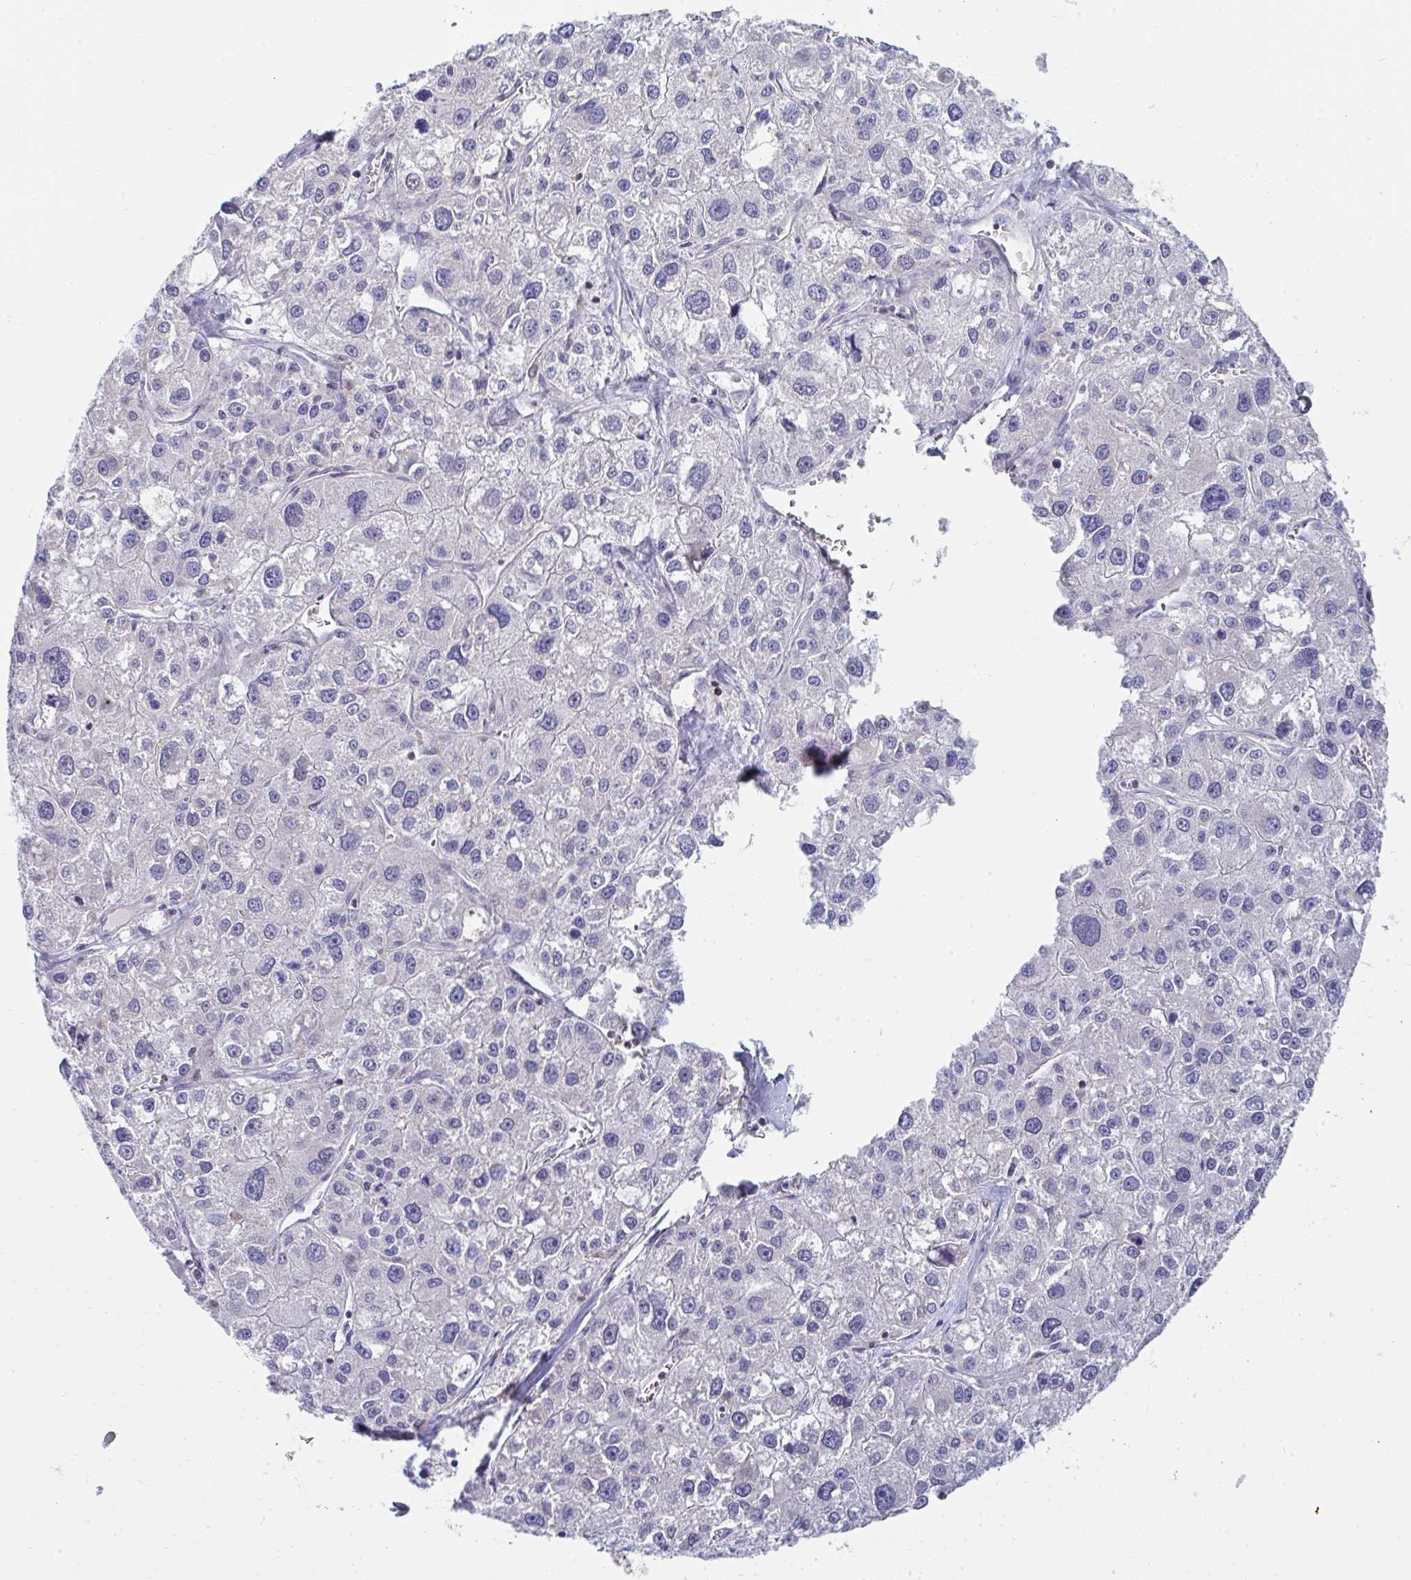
{"staining": {"intensity": "negative", "quantity": "none", "location": "none"}, "tissue": "liver cancer", "cell_type": "Tumor cells", "image_type": "cancer", "snomed": [{"axis": "morphology", "description": "Carcinoma, Hepatocellular, NOS"}, {"axis": "topography", "description": "Liver"}], "caption": "DAB immunohistochemical staining of liver hepatocellular carcinoma shows no significant positivity in tumor cells. (IHC, brightfield microscopy, high magnification).", "gene": "MGAM2", "patient": {"sex": "male", "age": 73}}